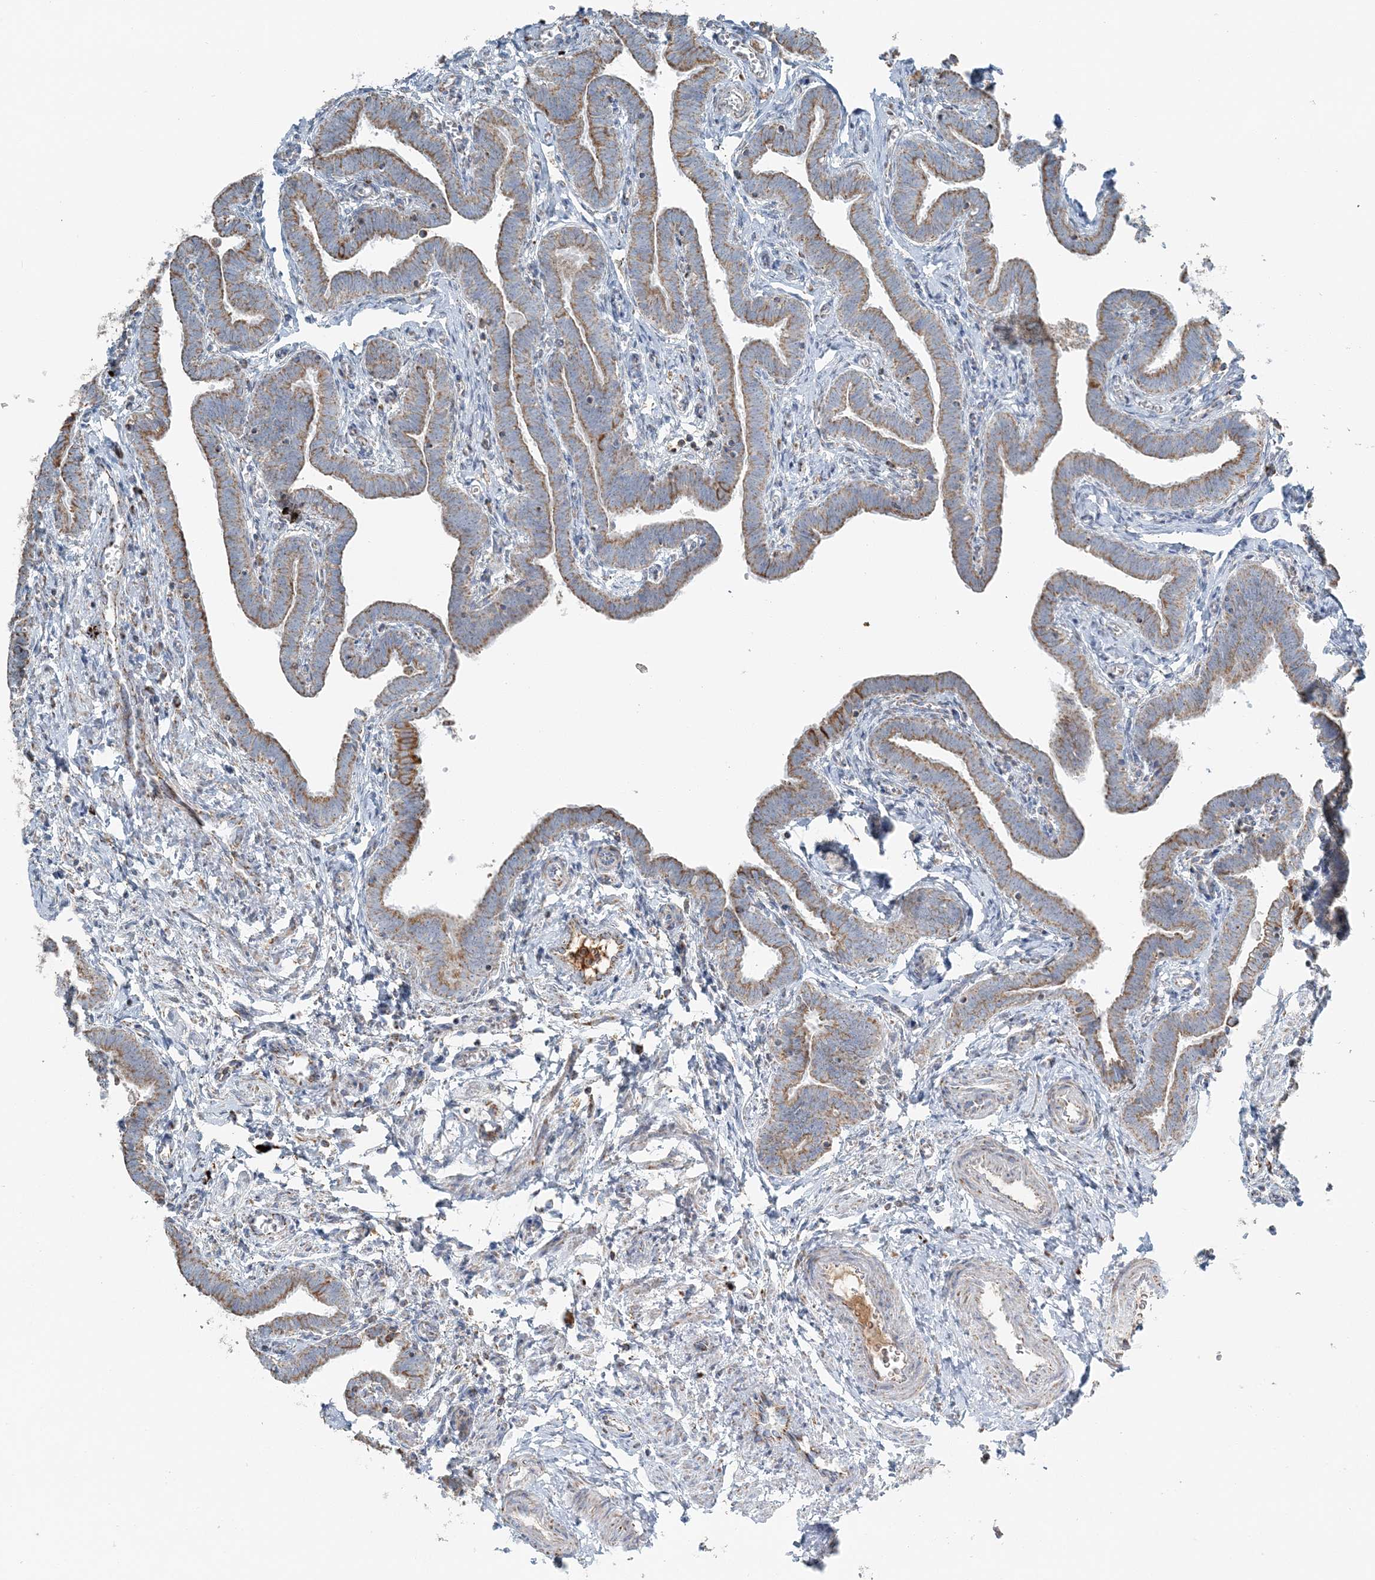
{"staining": {"intensity": "moderate", "quantity": ">75%", "location": "cytoplasmic/membranous"}, "tissue": "fallopian tube", "cell_type": "Glandular cells", "image_type": "normal", "snomed": [{"axis": "morphology", "description": "Normal tissue, NOS"}, {"axis": "topography", "description": "Fallopian tube"}], "caption": "Moderate cytoplasmic/membranous positivity is identified in about >75% of glandular cells in benign fallopian tube.", "gene": "SLC22A16", "patient": {"sex": "female", "age": 36}}